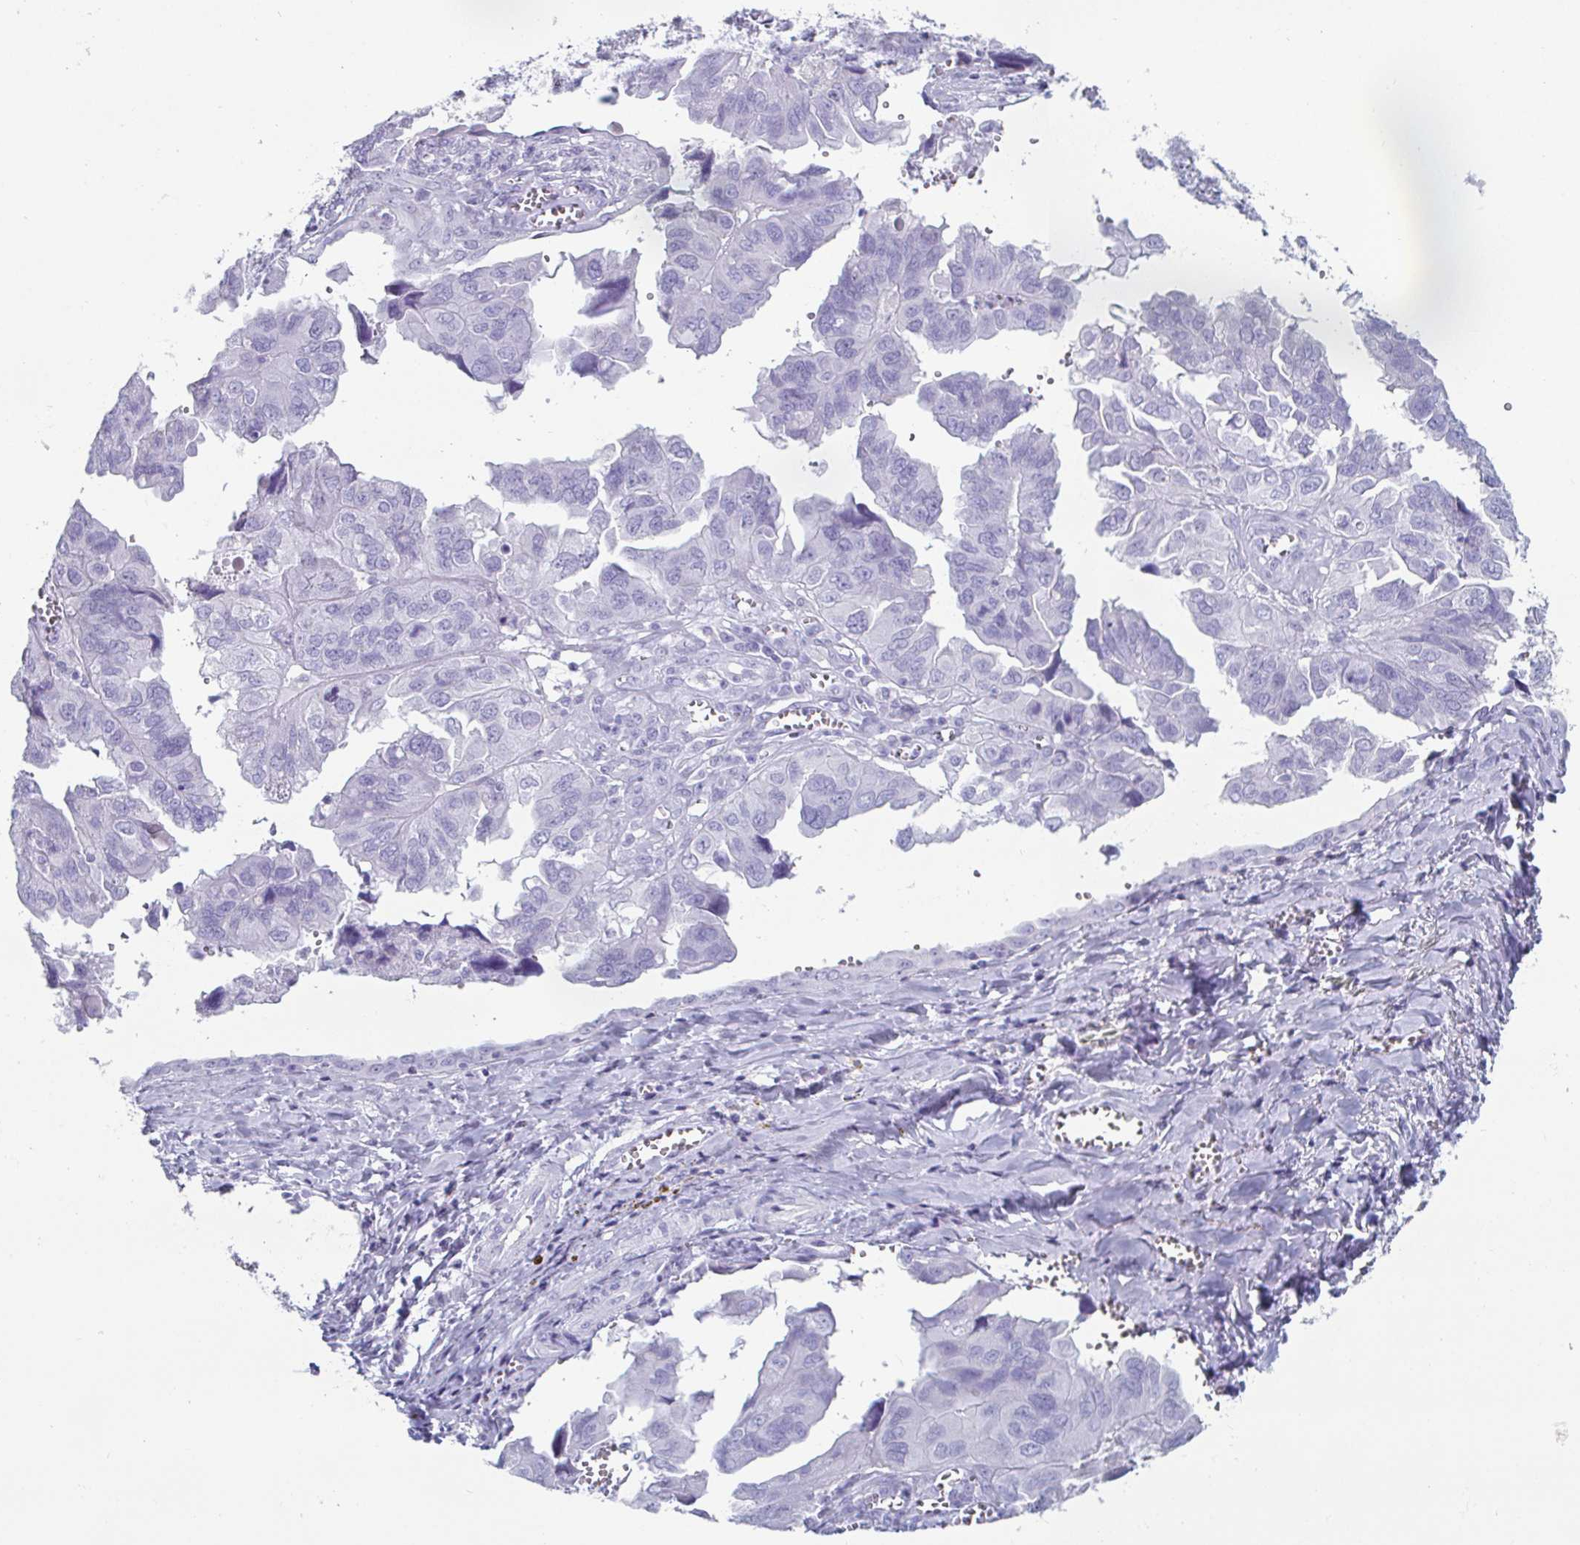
{"staining": {"intensity": "negative", "quantity": "none", "location": "none"}, "tissue": "ovarian cancer", "cell_type": "Tumor cells", "image_type": "cancer", "snomed": [{"axis": "morphology", "description": "Cystadenocarcinoma, serous, NOS"}, {"axis": "topography", "description": "Ovary"}], "caption": "High power microscopy micrograph of an IHC image of serous cystadenocarcinoma (ovarian), revealing no significant positivity in tumor cells. Nuclei are stained in blue.", "gene": "CREG2", "patient": {"sex": "female", "age": 79}}